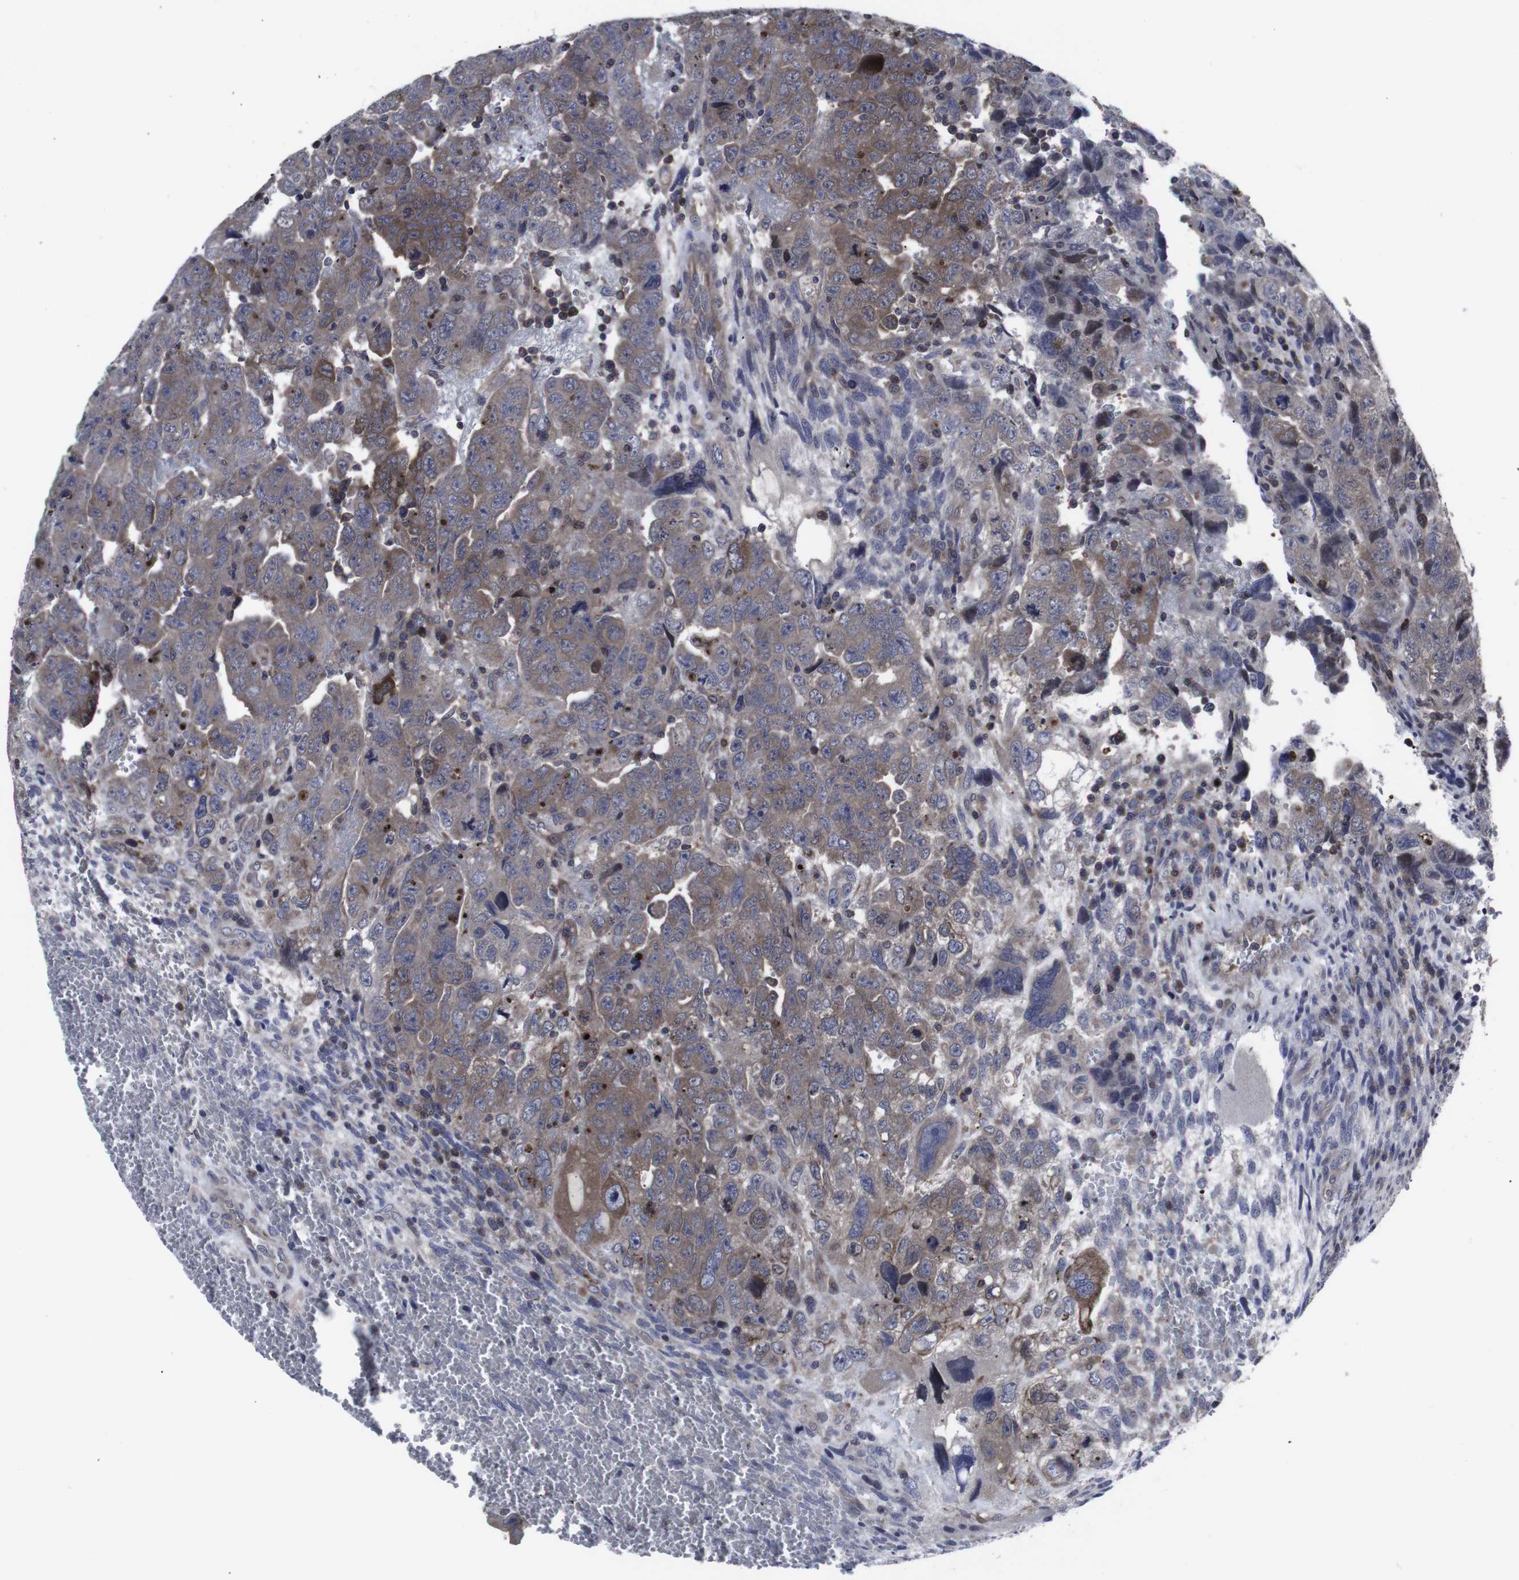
{"staining": {"intensity": "moderate", "quantity": ">75%", "location": "cytoplasmic/membranous"}, "tissue": "testis cancer", "cell_type": "Tumor cells", "image_type": "cancer", "snomed": [{"axis": "morphology", "description": "Carcinoma, Embryonal, NOS"}, {"axis": "topography", "description": "Testis"}], "caption": "This photomicrograph exhibits IHC staining of human testis cancer (embryonal carcinoma), with medium moderate cytoplasmic/membranous positivity in approximately >75% of tumor cells.", "gene": "HPRT1", "patient": {"sex": "male", "age": 28}}